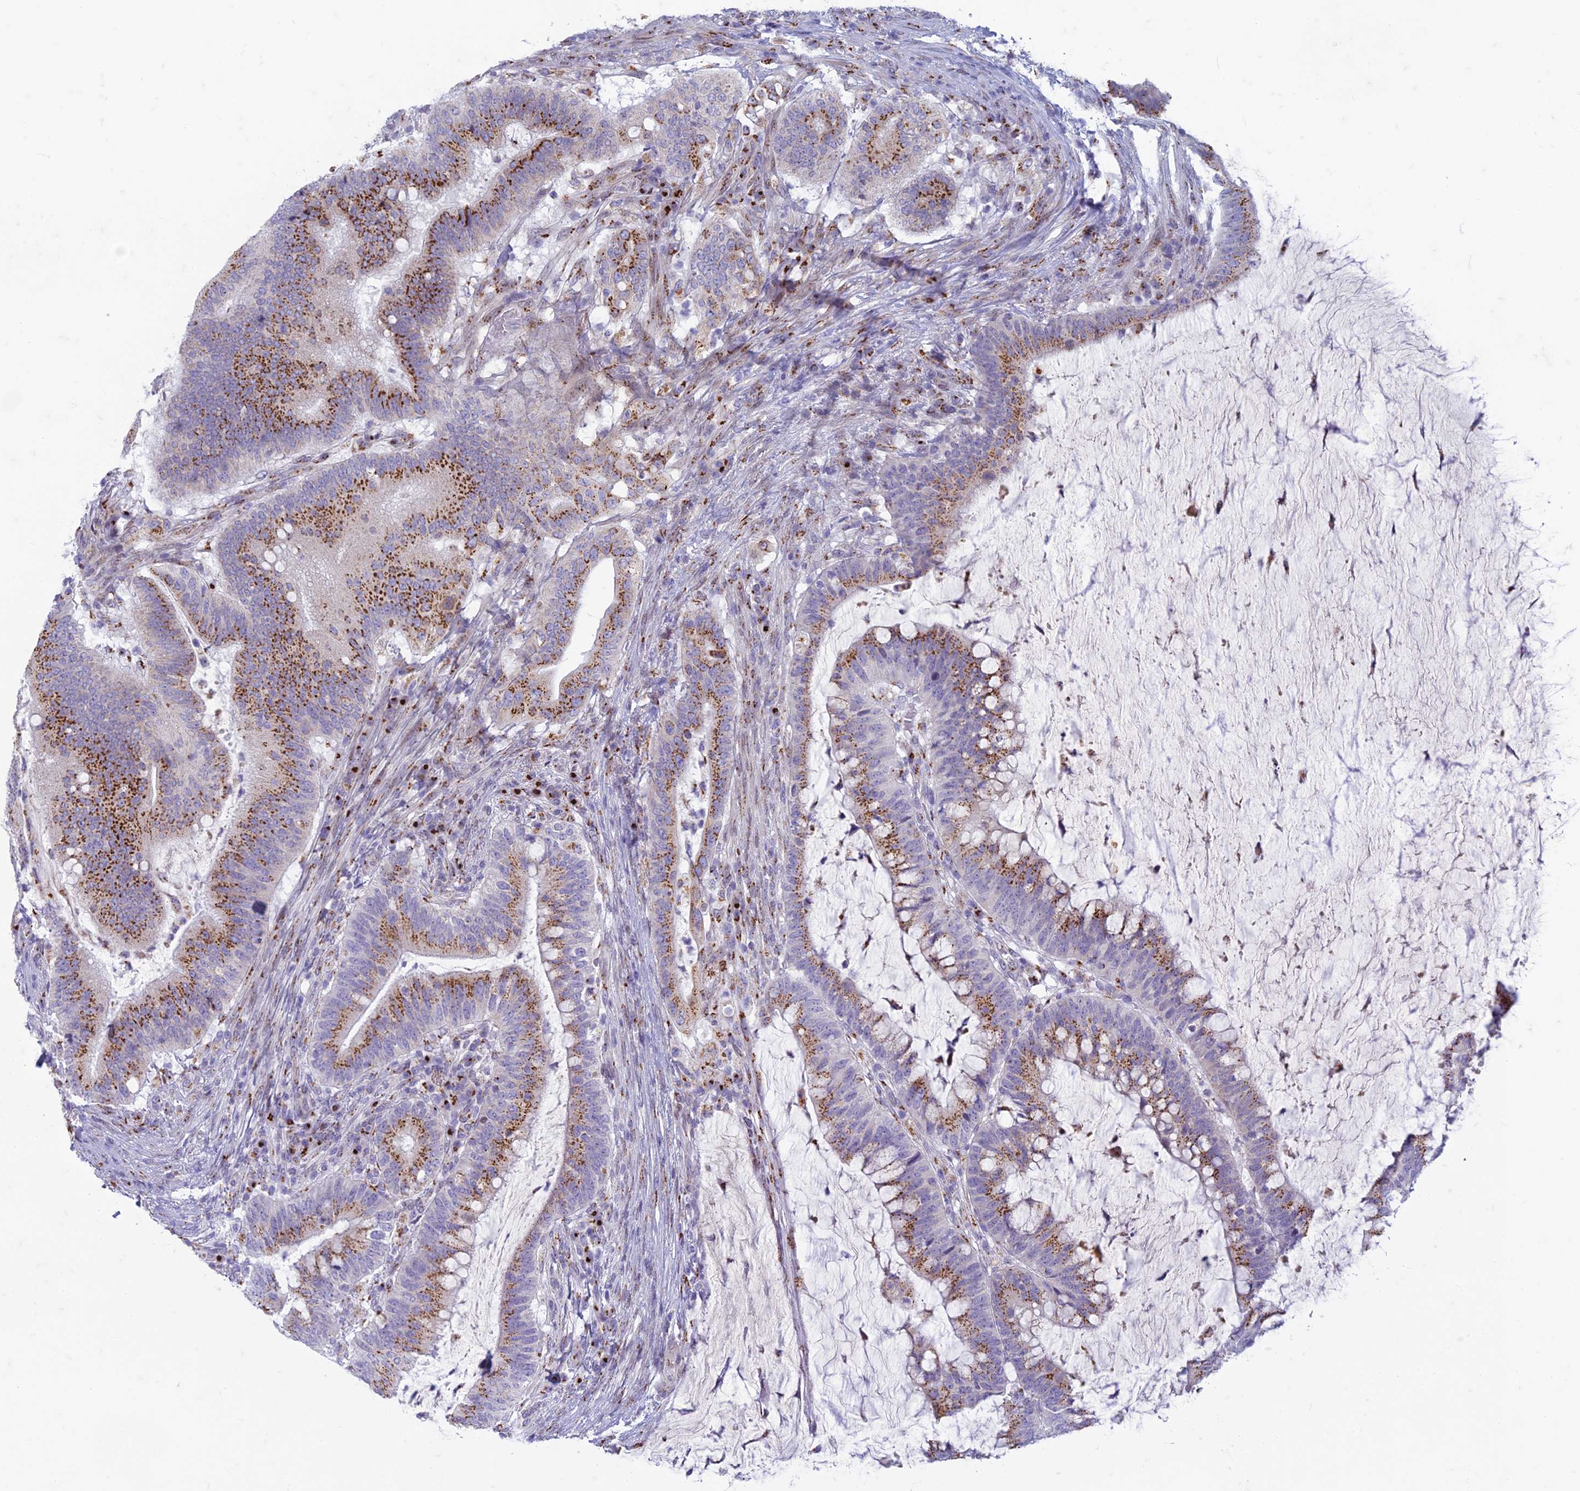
{"staining": {"intensity": "moderate", "quantity": ">75%", "location": "cytoplasmic/membranous"}, "tissue": "colorectal cancer", "cell_type": "Tumor cells", "image_type": "cancer", "snomed": [{"axis": "morphology", "description": "Adenocarcinoma, NOS"}, {"axis": "topography", "description": "Colon"}], "caption": "Protein staining of colorectal cancer tissue exhibits moderate cytoplasmic/membranous positivity in approximately >75% of tumor cells.", "gene": "FAM3C", "patient": {"sex": "female", "age": 66}}